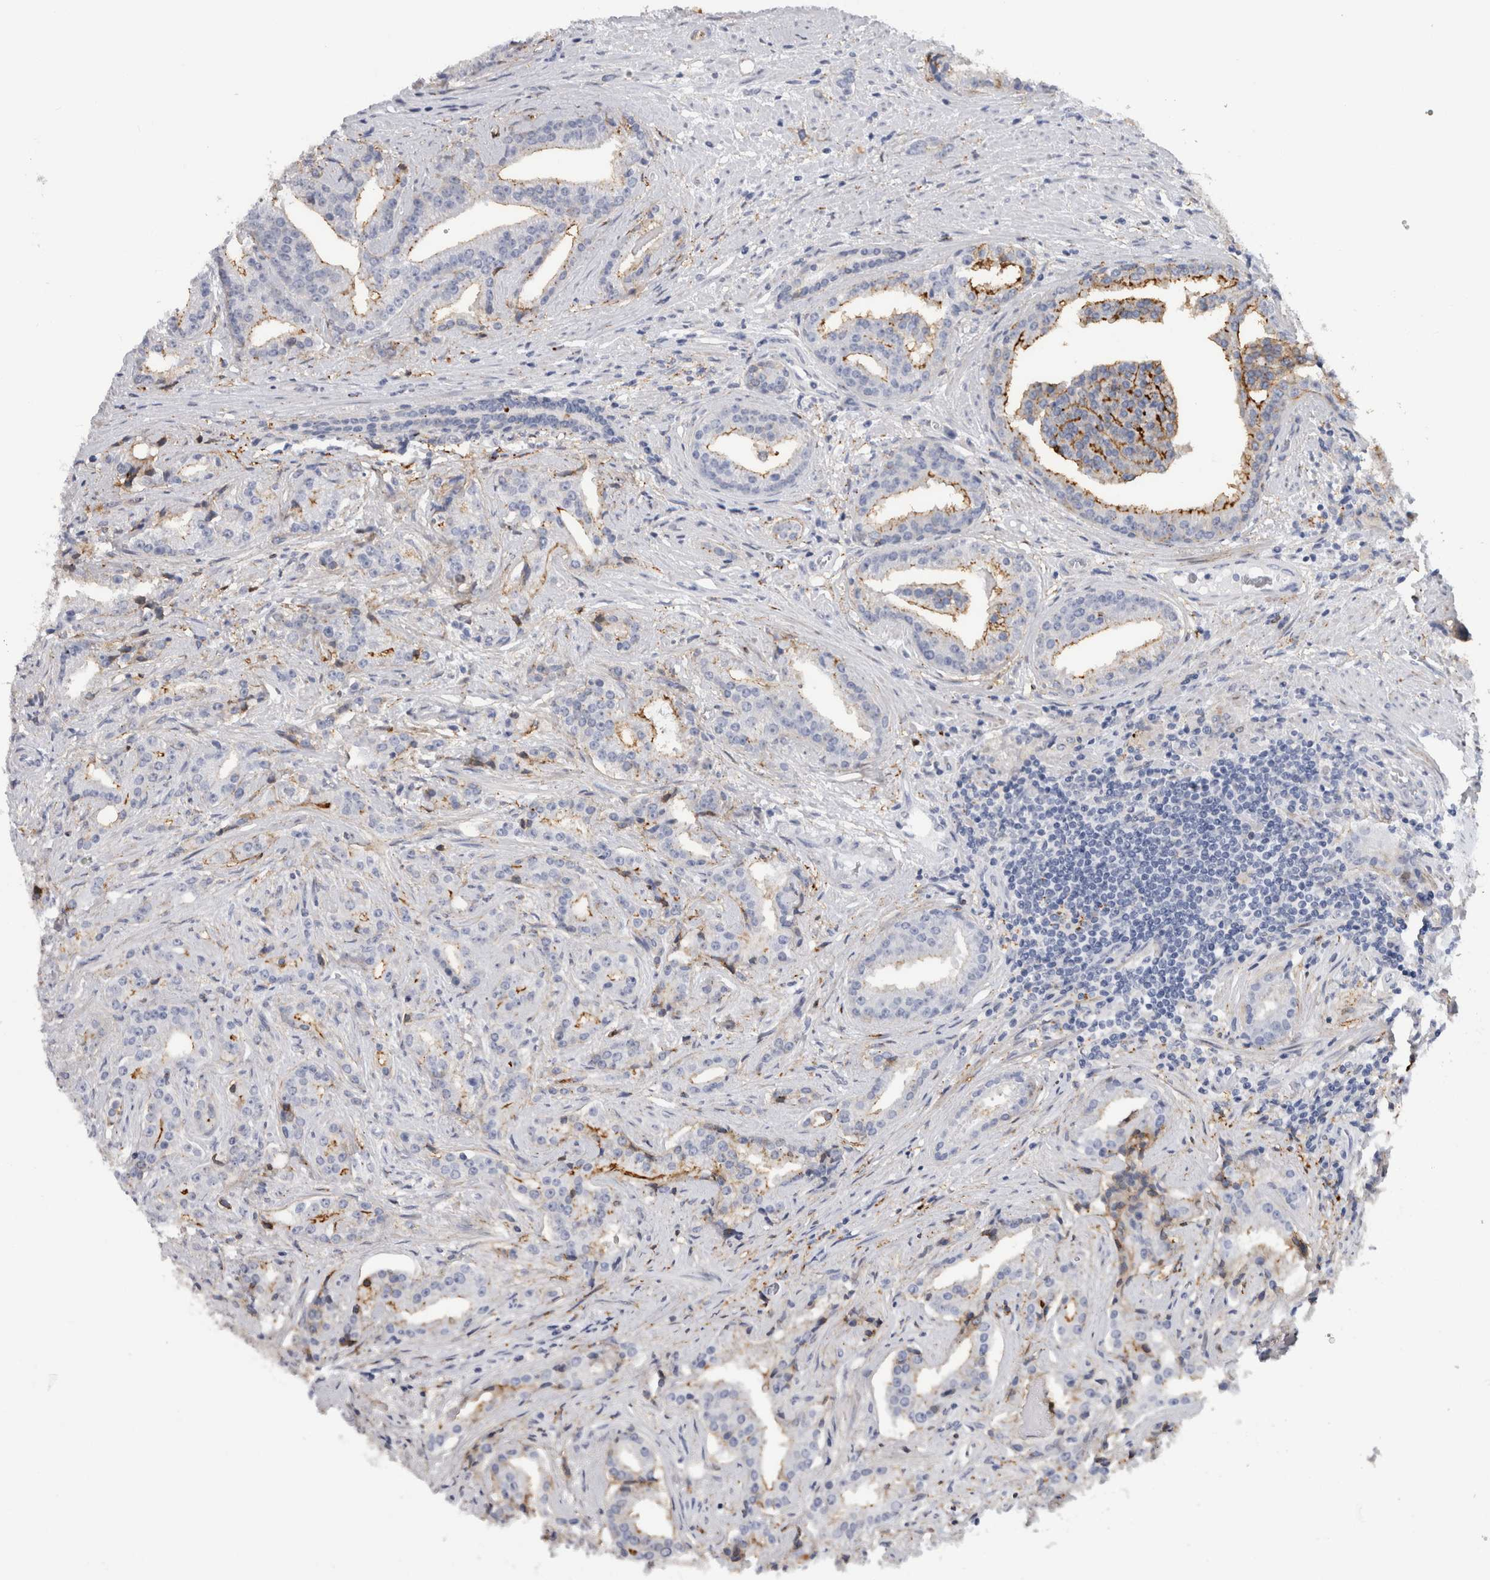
{"staining": {"intensity": "moderate", "quantity": "<25%", "location": "cytoplasmic/membranous"}, "tissue": "prostate cancer", "cell_type": "Tumor cells", "image_type": "cancer", "snomed": [{"axis": "morphology", "description": "Adenocarcinoma, Low grade"}, {"axis": "topography", "description": "Prostate"}], "caption": "This photomicrograph displays IHC staining of adenocarcinoma (low-grade) (prostate), with low moderate cytoplasmic/membranous expression in about <25% of tumor cells.", "gene": "DNAJC24", "patient": {"sex": "male", "age": 67}}